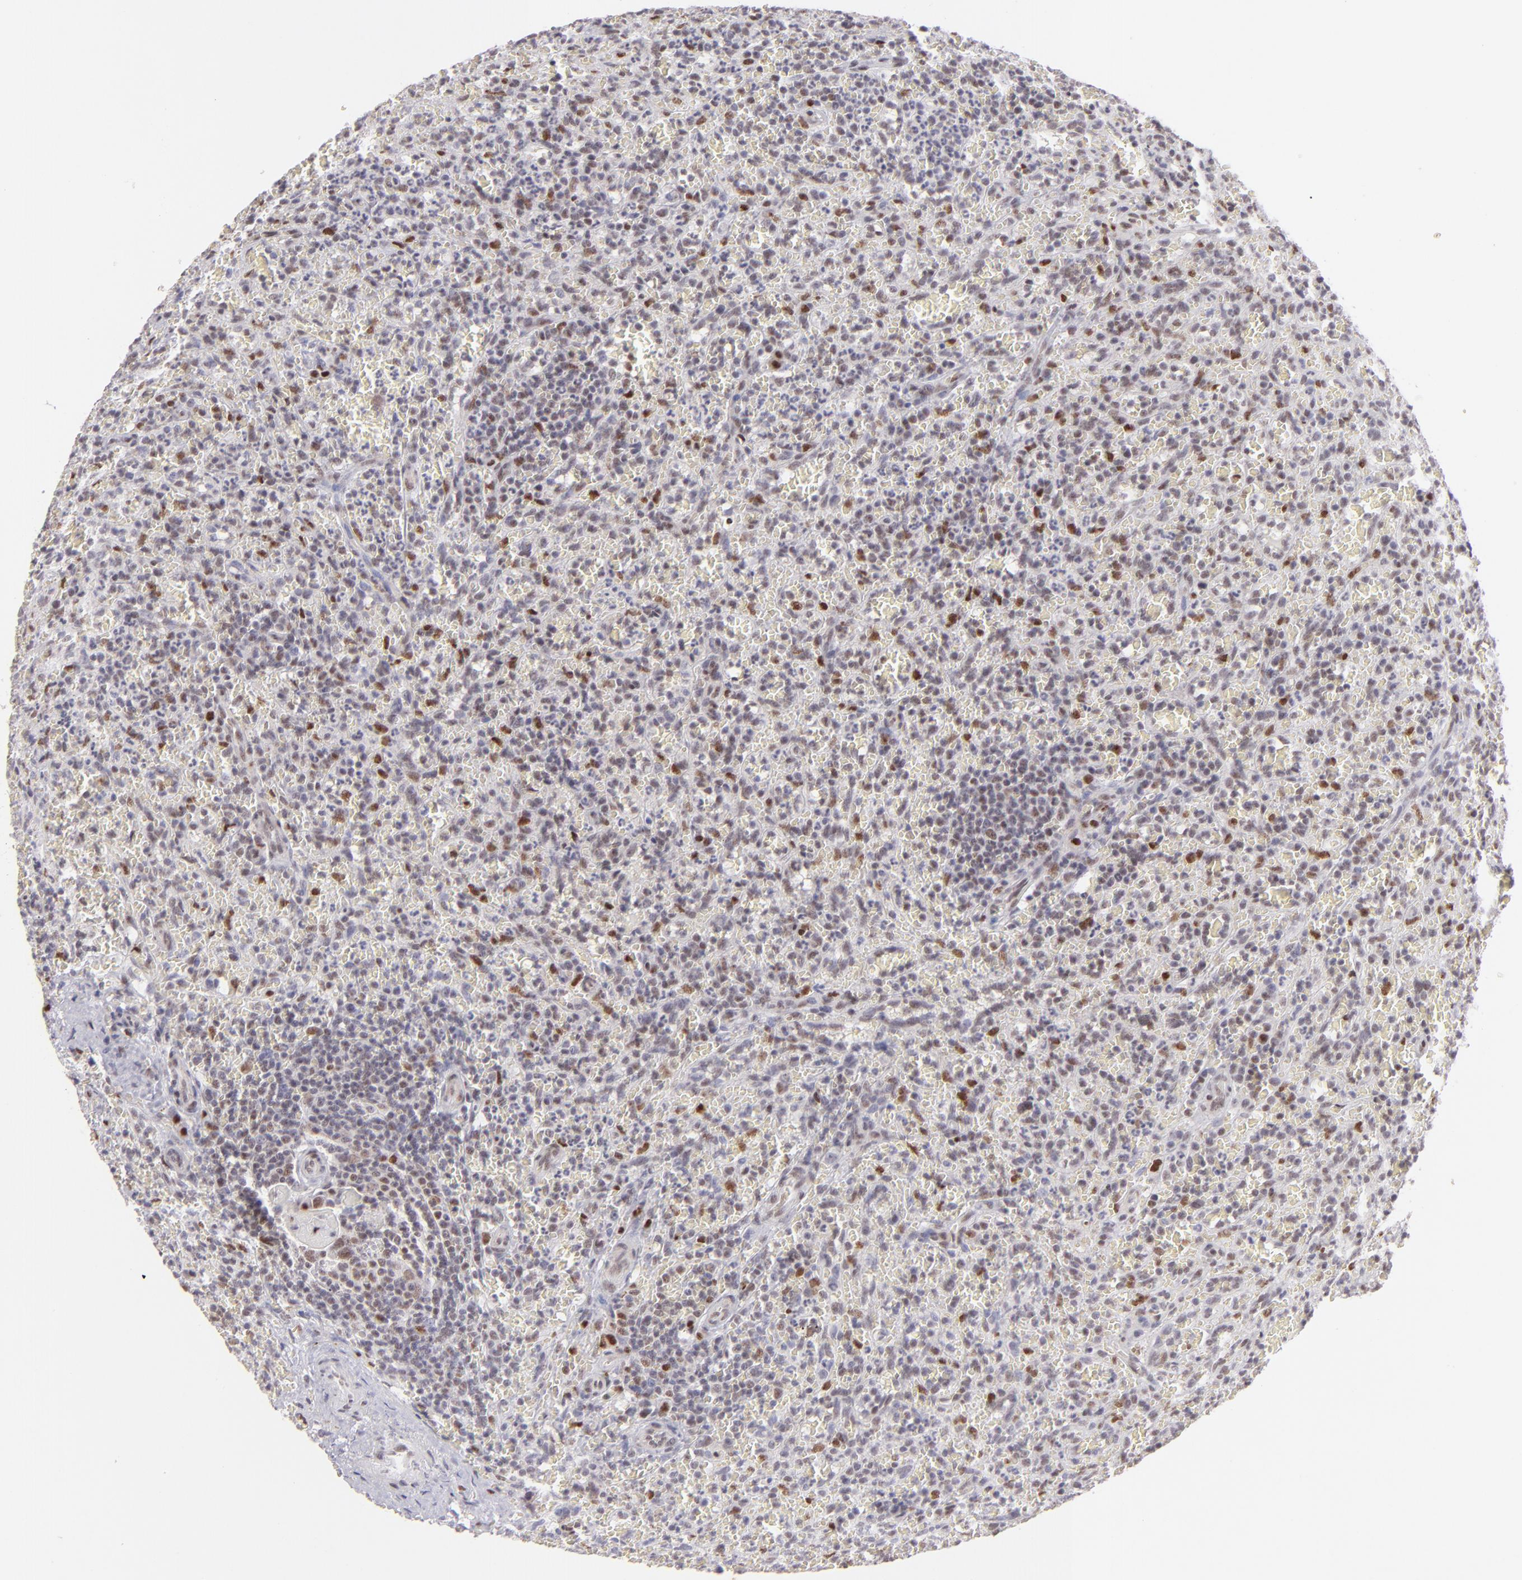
{"staining": {"intensity": "moderate", "quantity": "<25%", "location": "nuclear"}, "tissue": "lymphoma", "cell_type": "Tumor cells", "image_type": "cancer", "snomed": [{"axis": "morphology", "description": "Malignant lymphoma, non-Hodgkin's type, Low grade"}, {"axis": "topography", "description": "Spleen"}], "caption": "Brown immunohistochemical staining in human lymphoma exhibits moderate nuclear expression in approximately <25% of tumor cells.", "gene": "POU2F1", "patient": {"sex": "female", "age": 64}}